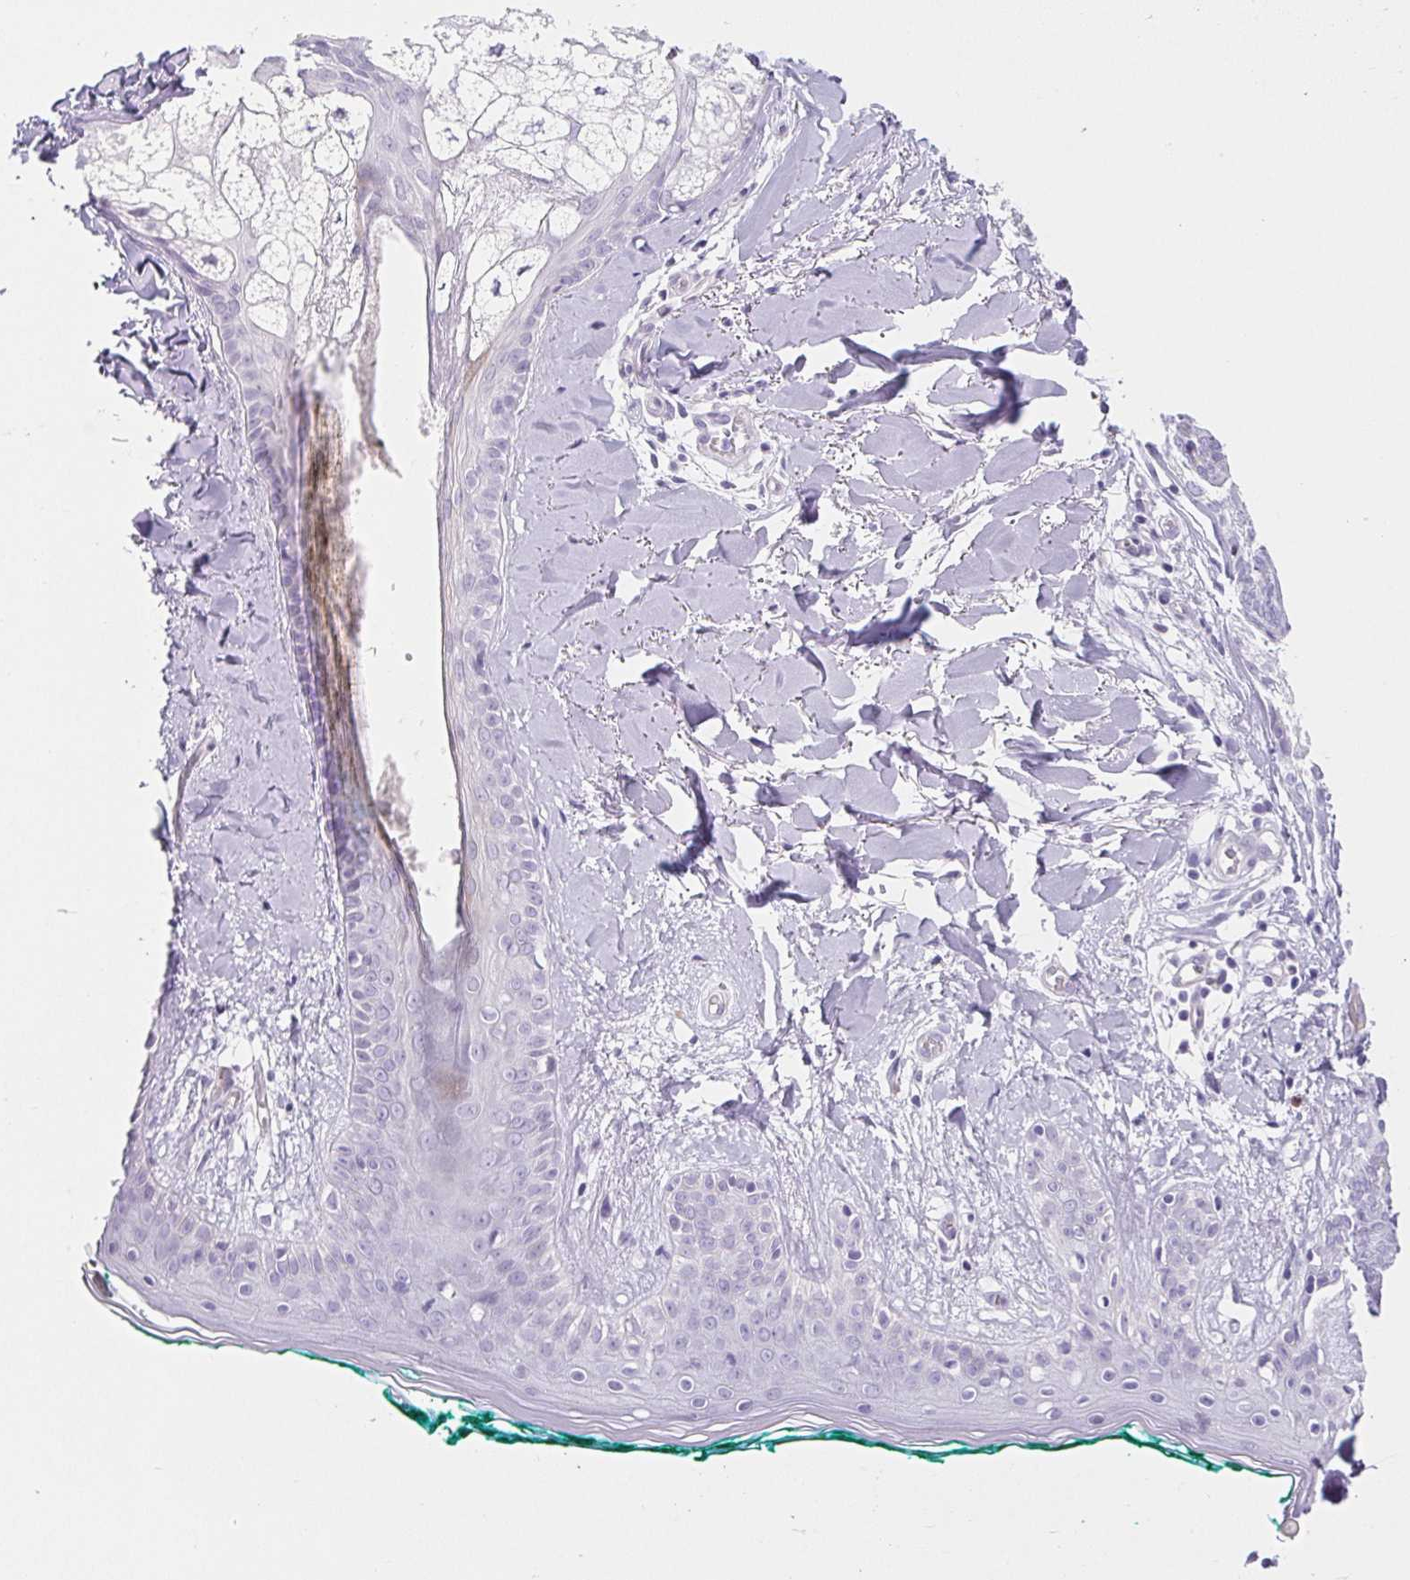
{"staining": {"intensity": "negative", "quantity": "none", "location": "none"}, "tissue": "skin", "cell_type": "Fibroblasts", "image_type": "normal", "snomed": [{"axis": "morphology", "description": "Normal tissue, NOS"}, {"axis": "topography", "description": "Skin"}], "caption": "Normal skin was stained to show a protein in brown. There is no significant positivity in fibroblasts. Brightfield microscopy of immunohistochemistry (IHC) stained with DAB (3,3'-diaminobenzidine) (brown) and hematoxylin (blue), captured at high magnification.", "gene": "BCAS1", "patient": {"sex": "female", "age": 34}}